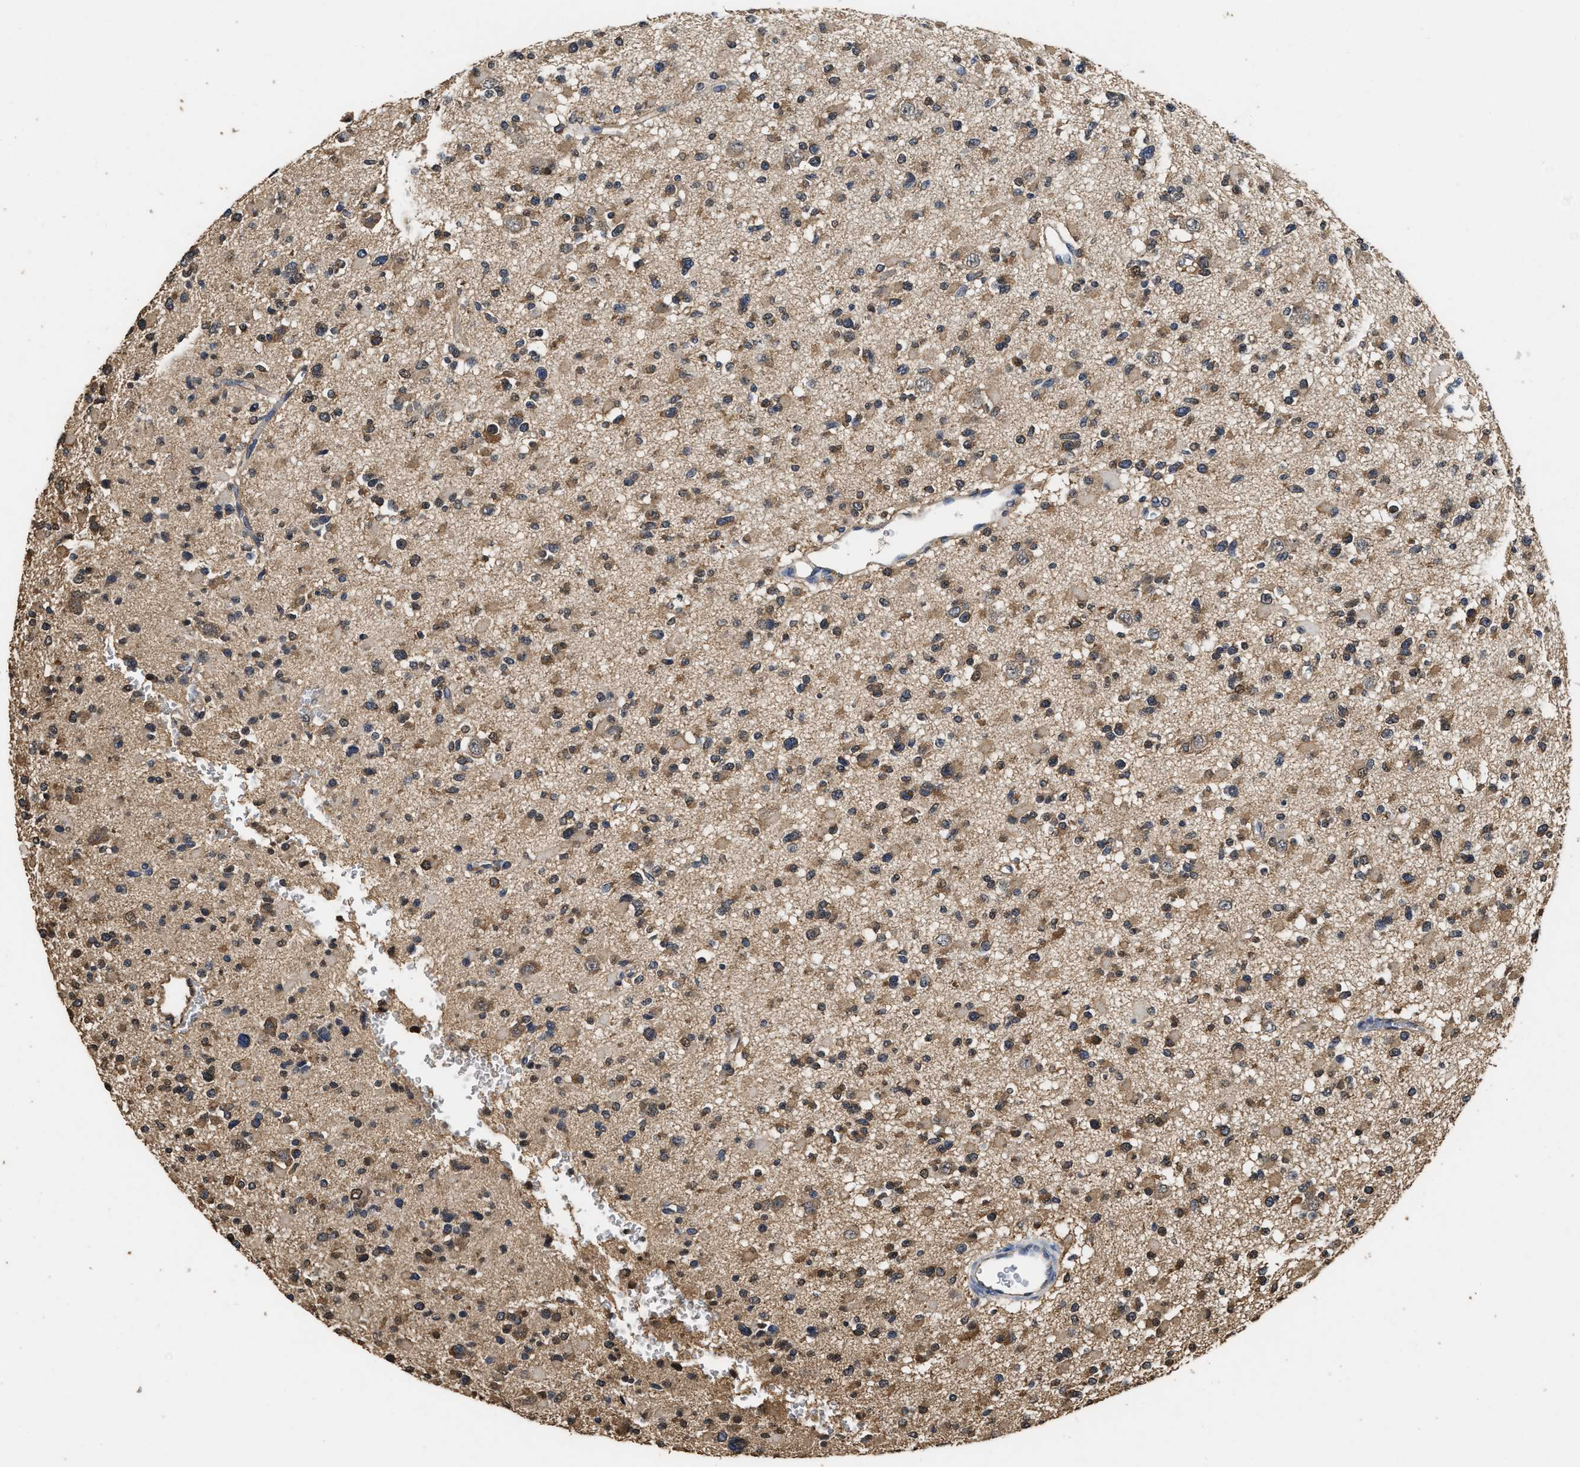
{"staining": {"intensity": "moderate", "quantity": ">75%", "location": "cytoplasmic/membranous"}, "tissue": "glioma", "cell_type": "Tumor cells", "image_type": "cancer", "snomed": [{"axis": "morphology", "description": "Glioma, malignant, Low grade"}, {"axis": "topography", "description": "Brain"}], "caption": "Low-grade glioma (malignant) stained for a protein demonstrates moderate cytoplasmic/membranous positivity in tumor cells. (DAB (3,3'-diaminobenzidine) IHC, brown staining for protein, blue staining for nuclei).", "gene": "YWHAE", "patient": {"sex": "female", "age": 22}}